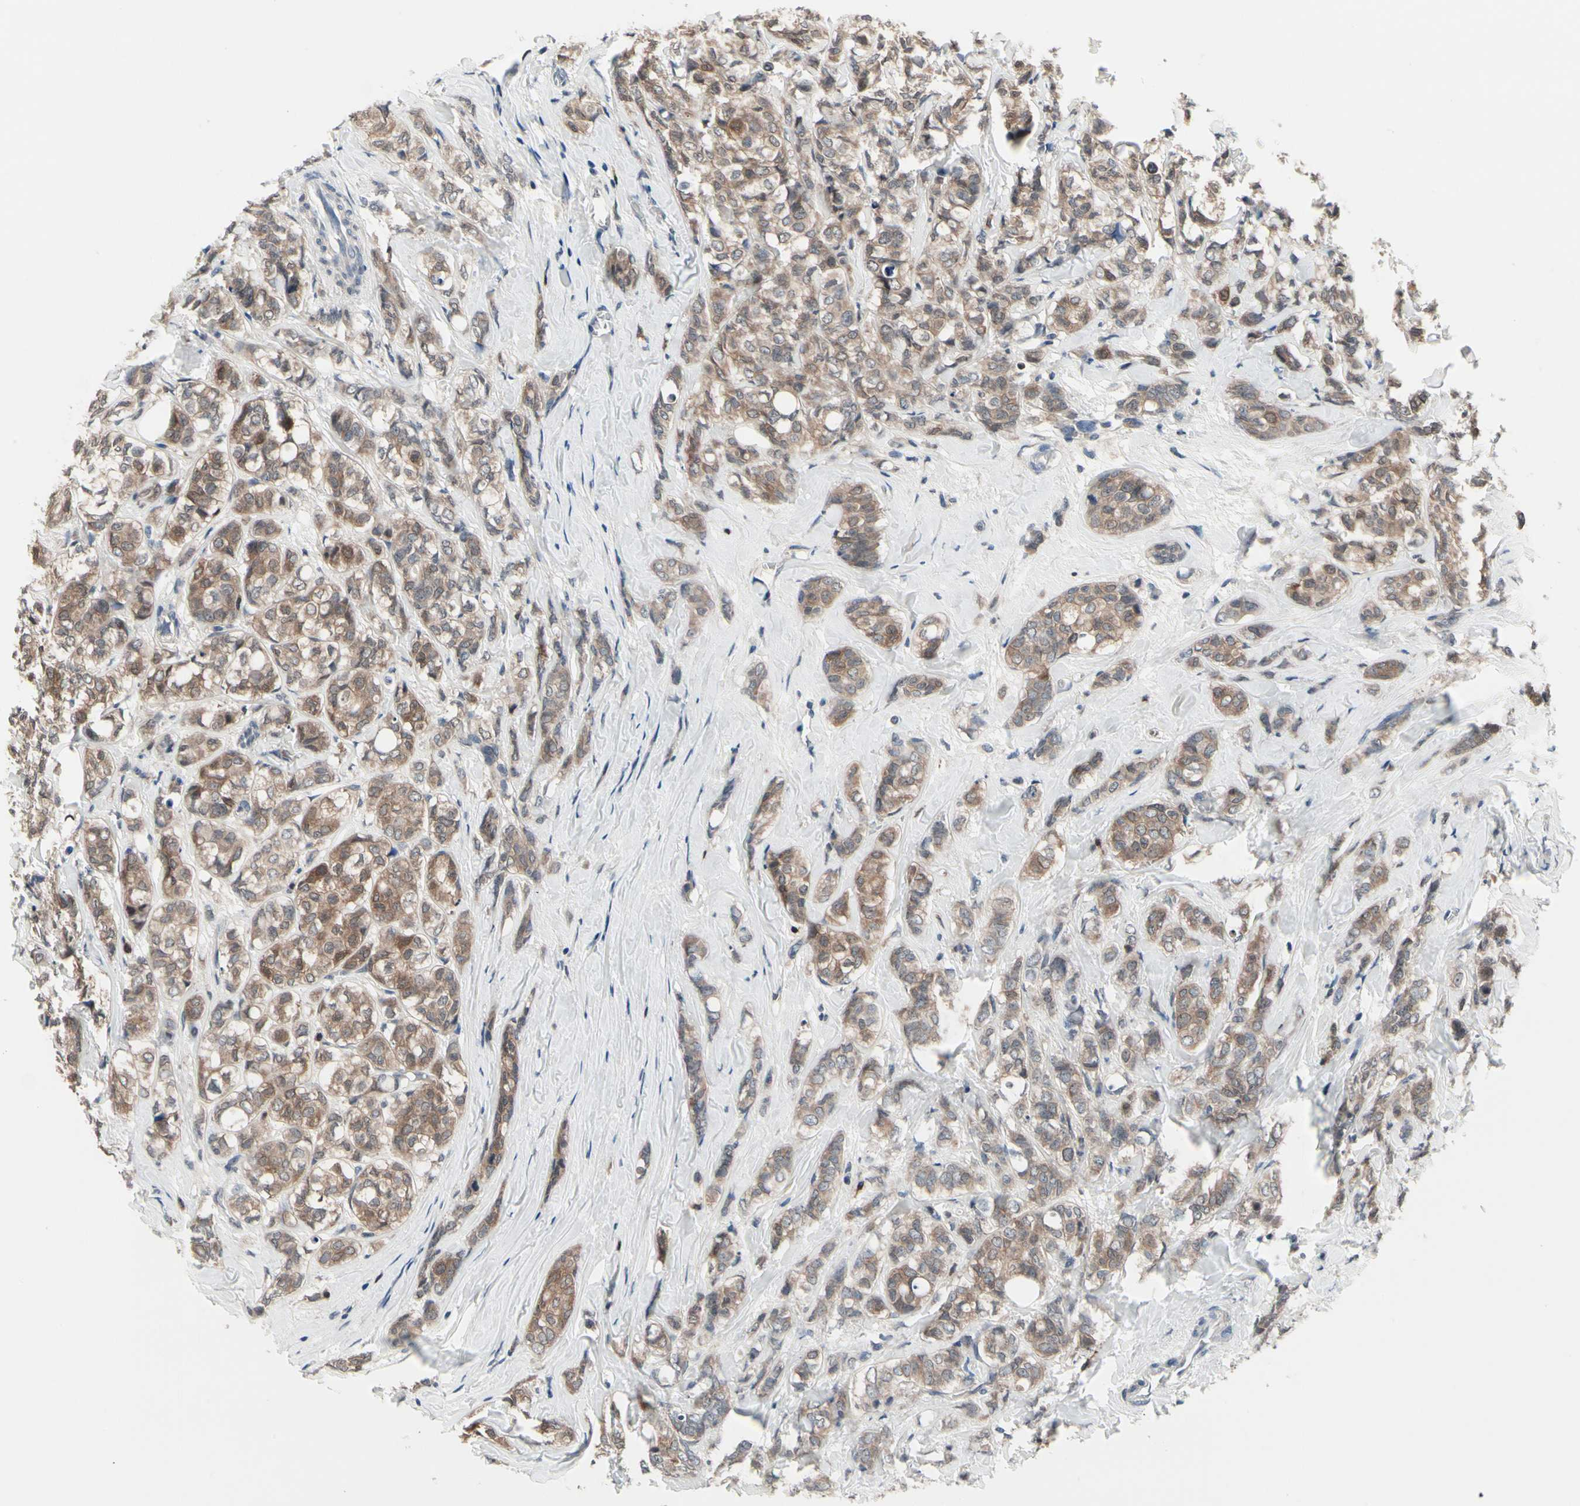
{"staining": {"intensity": "moderate", "quantity": ">75%", "location": "cytoplasmic/membranous"}, "tissue": "breast cancer", "cell_type": "Tumor cells", "image_type": "cancer", "snomed": [{"axis": "morphology", "description": "Lobular carcinoma"}, {"axis": "topography", "description": "Breast"}], "caption": "Moderate cytoplasmic/membranous protein positivity is appreciated in approximately >75% of tumor cells in breast lobular carcinoma. The staining is performed using DAB (3,3'-diaminobenzidine) brown chromogen to label protein expression. The nuclei are counter-stained blue using hematoxylin.", "gene": "PRDX6", "patient": {"sex": "female", "age": 60}}